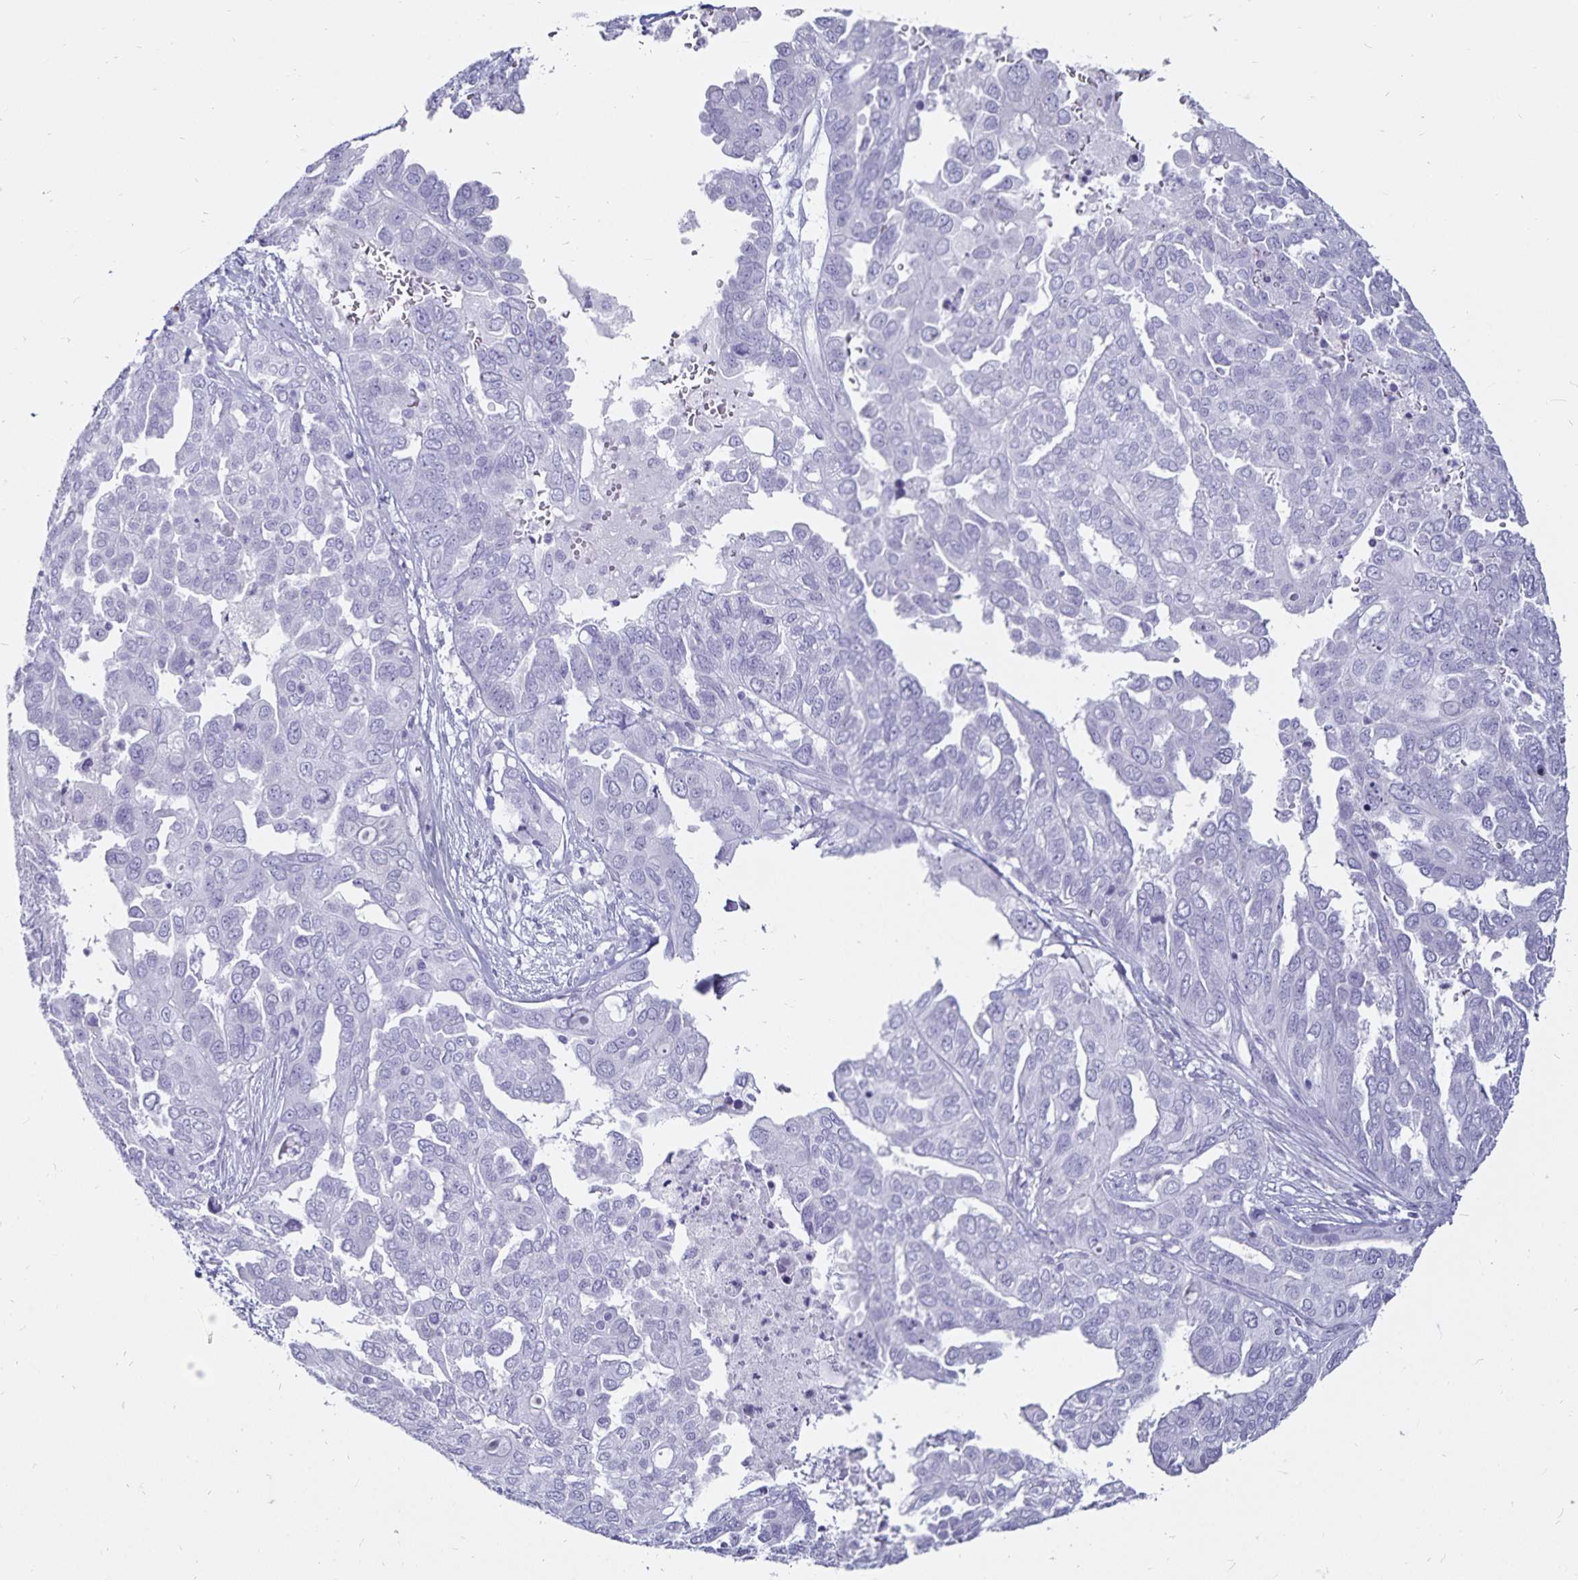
{"staining": {"intensity": "negative", "quantity": "none", "location": "none"}, "tissue": "ovarian cancer", "cell_type": "Tumor cells", "image_type": "cancer", "snomed": [{"axis": "morphology", "description": "Cystadenocarcinoma, serous, NOS"}, {"axis": "topography", "description": "Ovary"}], "caption": "Serous cystadenocarcinoma (ovarian) was stained to show a protein in brown. There is no significant positivity in tumor cells.", "gene": "DEFA6", "patient": {"sex": "female", "age": 53}}